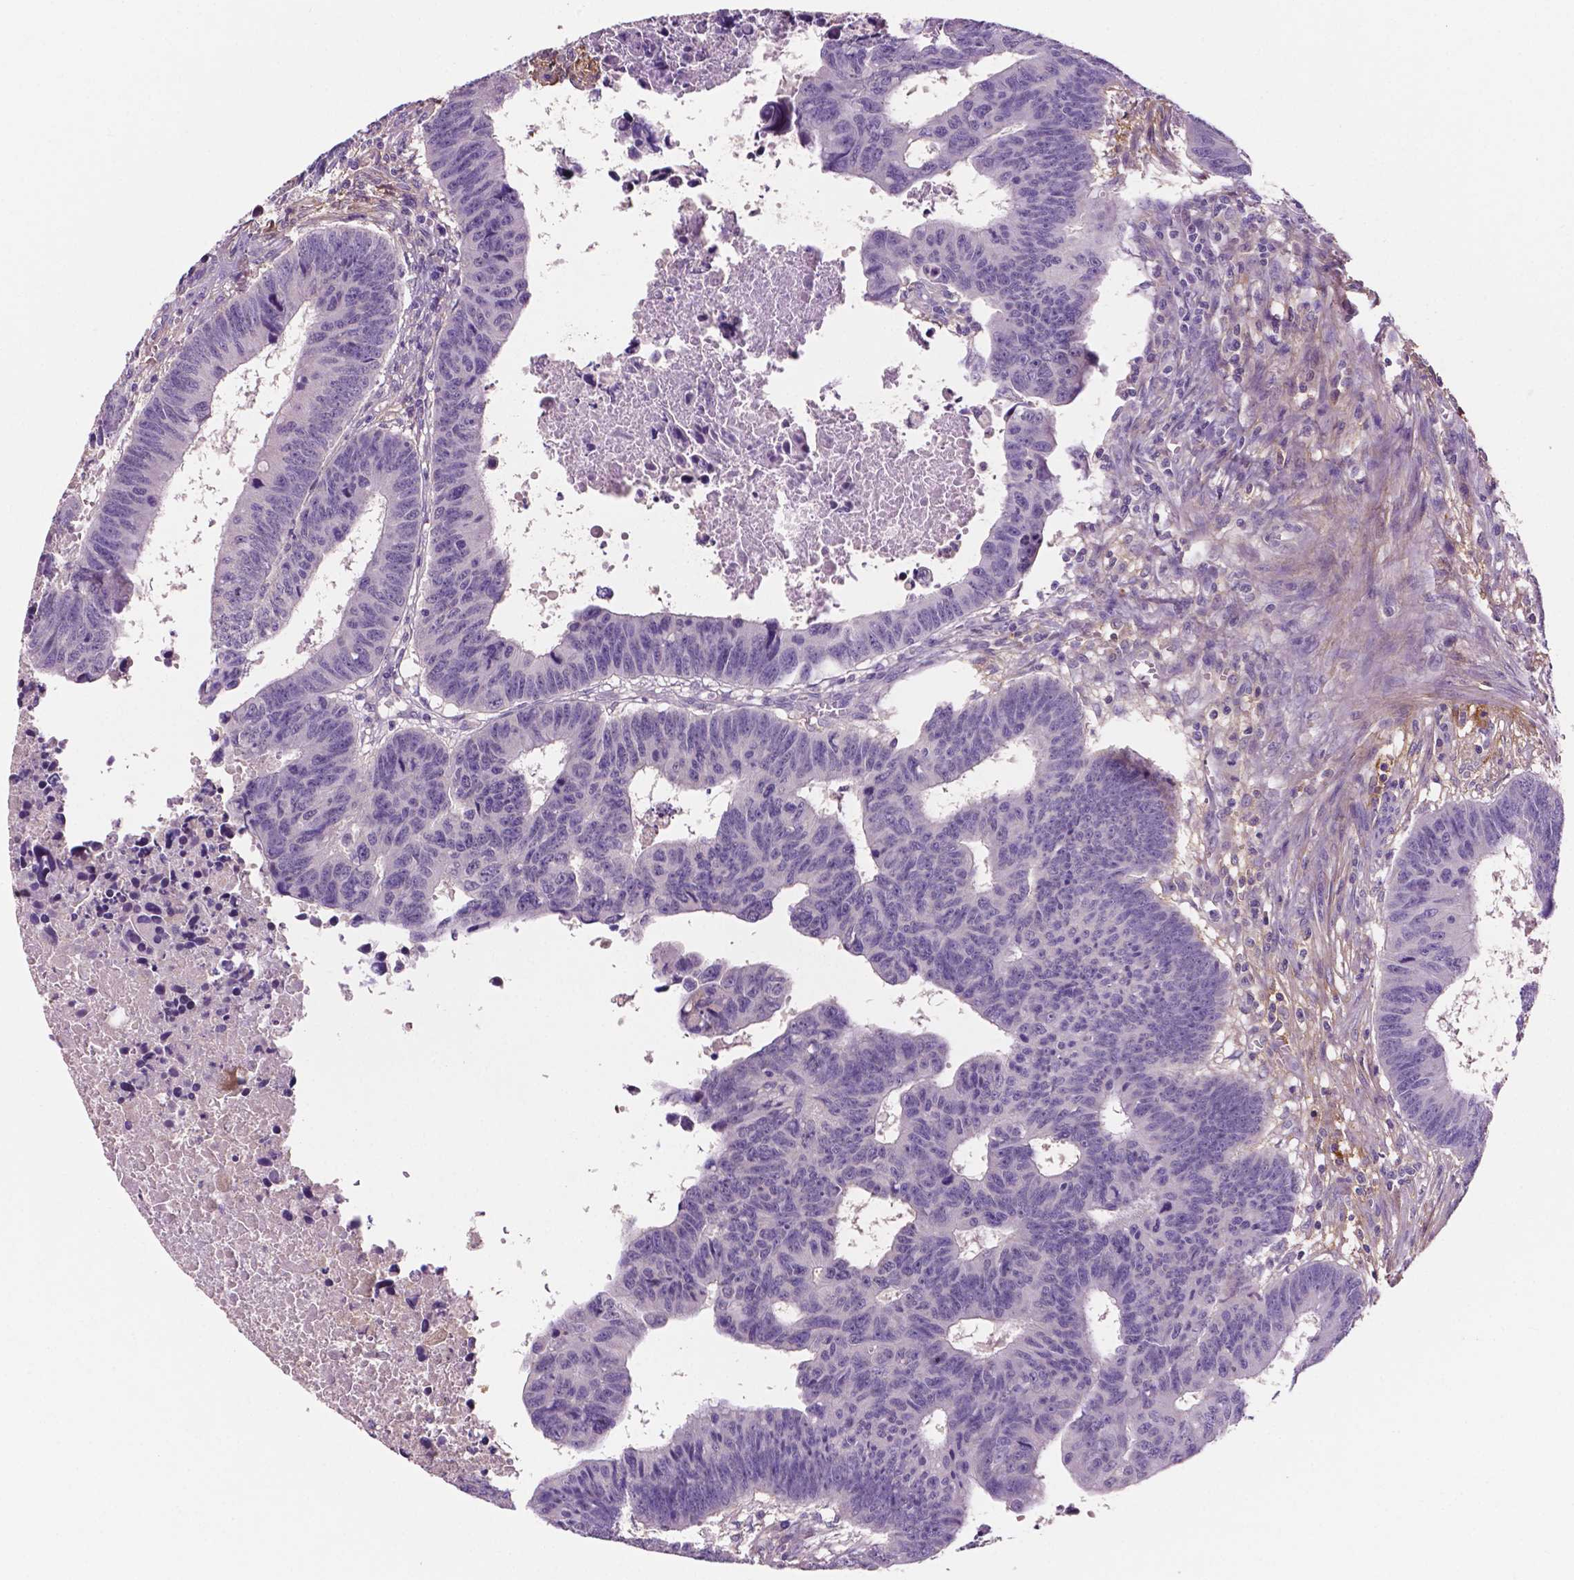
{"staining": {"intensity": "negative", "quantity": "none", "location": "none"}, "tissue": "colorectal cancer", "cell_type": "Tumor cells", "image_type": "cancer", "snomed": [{"axis": "morphology", "description": "Adenocarcinoma, NOS"}, {"axis": "topography", "description": "Rectum"}], "caption": "This is an immunohistochemistry histopathology image of human colorectal cancer (adenocarcinoma). There is no positivity in tumor cells.", "gene": "FBLN1", "patient": {"sex": "female", "age": 85}}